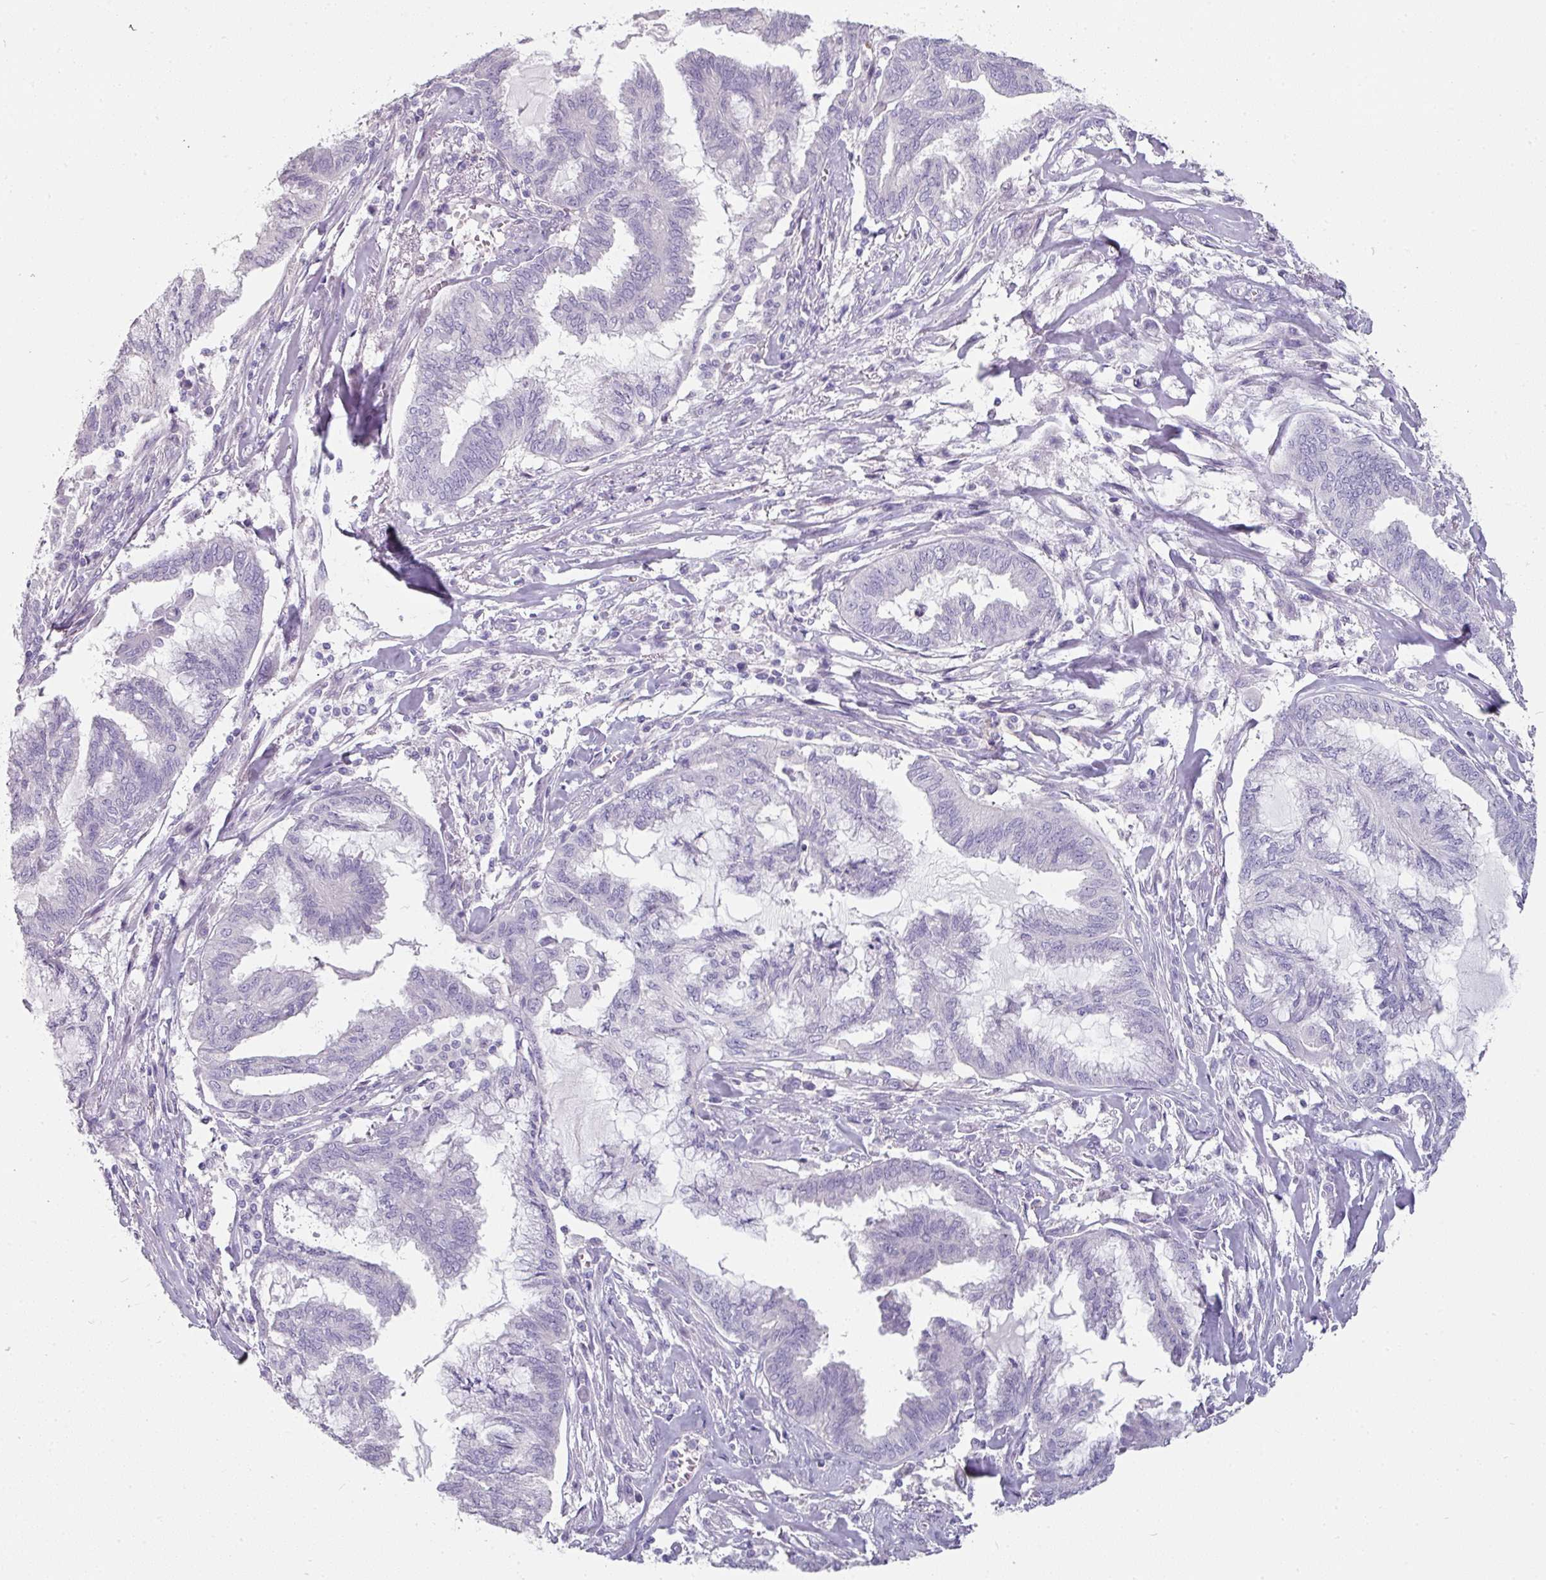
{"staining": {"intensity": "negative", "quantity": "none", "location": "none"}, "tissue": "endometrial cancer", "cell_type": "Tumor cells", "image_type": "cancer", "snomed": [{"axis": "morphology", "description": "Adenocarcinoma, NOS"}, {"axis": "topography", "description": "Endometrium"}], "caption": "Image shows no protein staining in tumor cells of endometrial adenocarcinoma tissue.", "gene": "SLC17A7", "patient": {"sex": "female", "age": 86}}